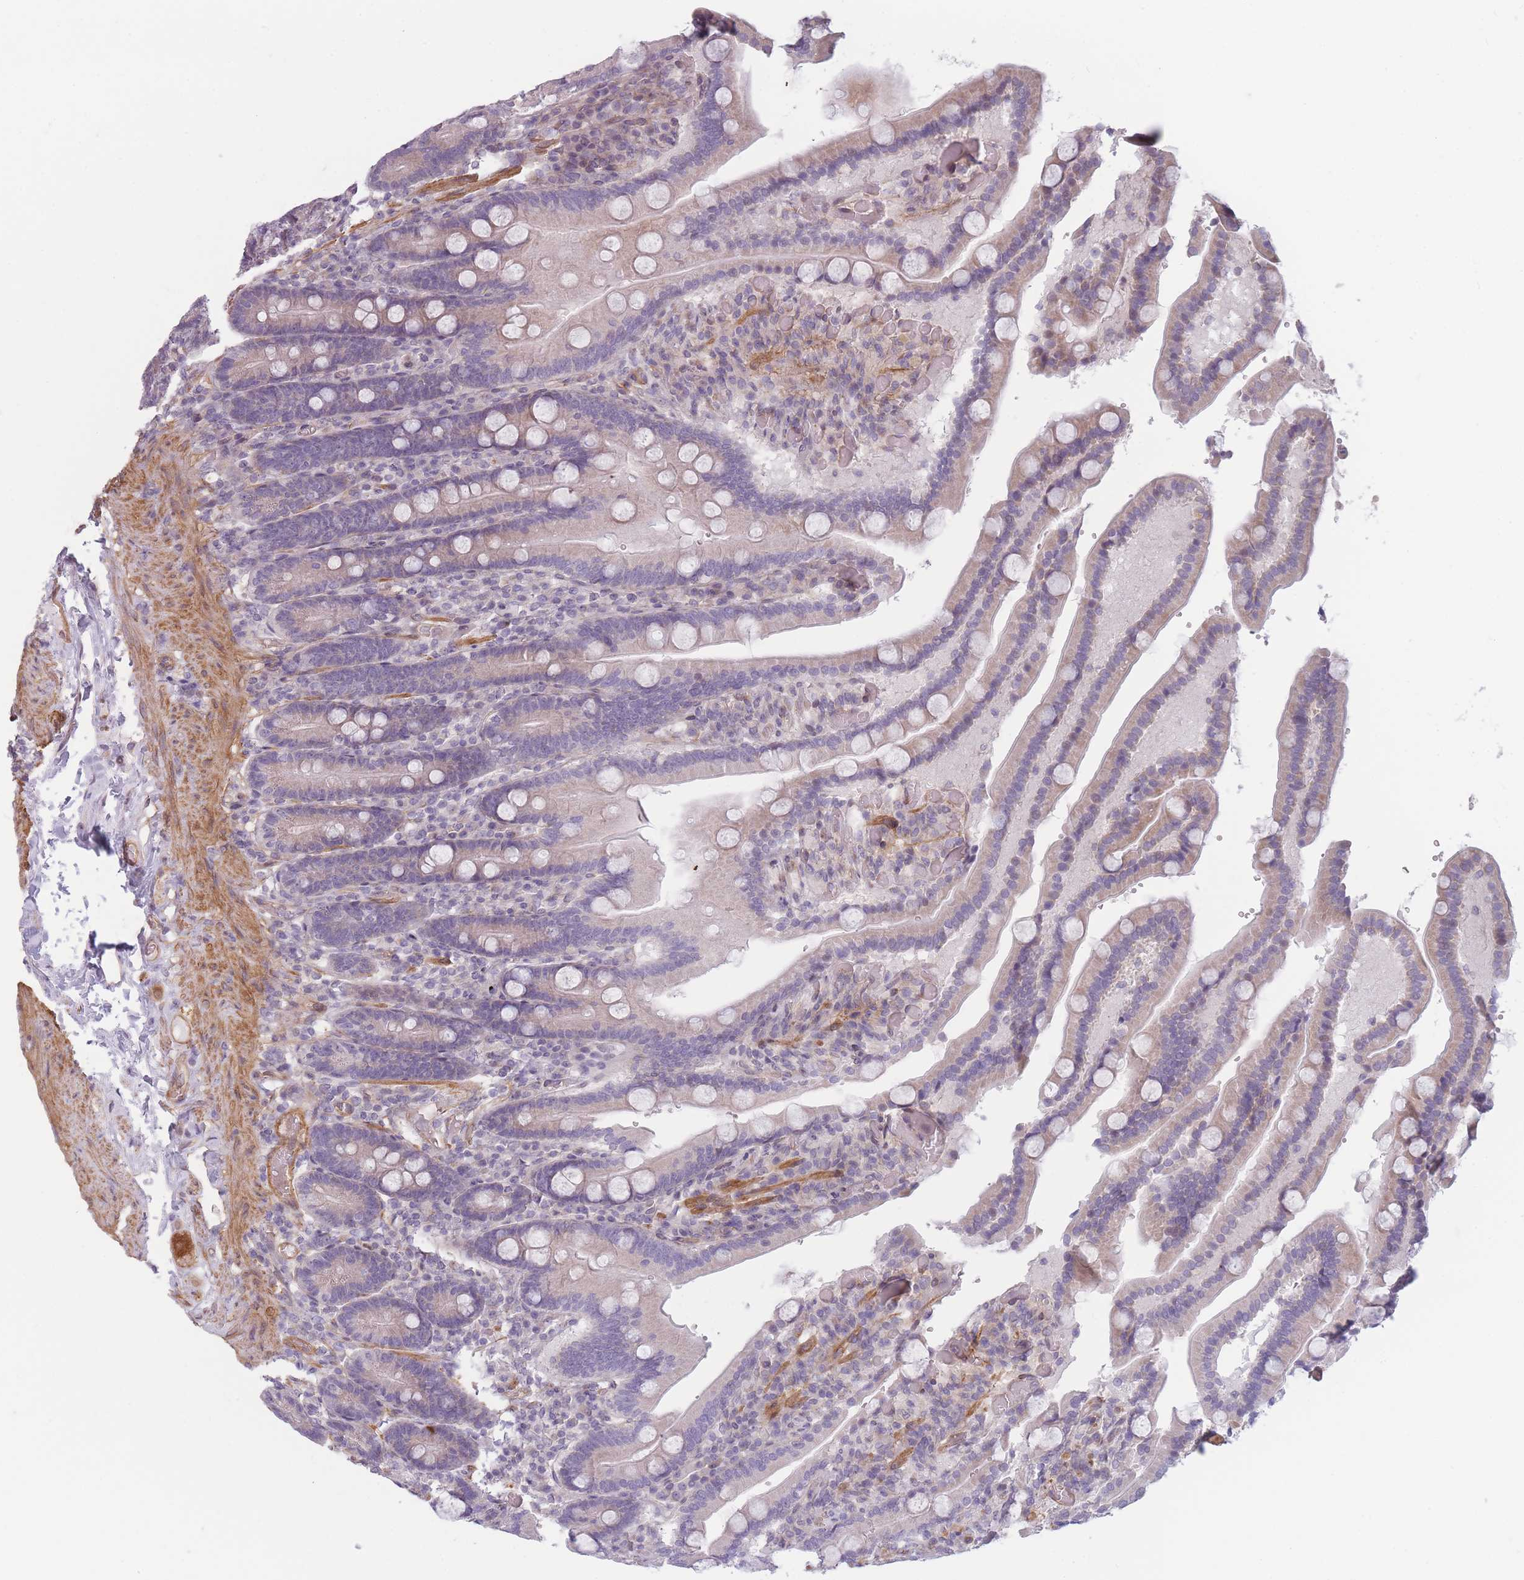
{"staining": {"intensity": "moderate", "quantity": "<25%", "location": "cytoplasmic/membranous"}, "tissue": "duodenum", "cell_type": "Glandular cells", "image_type": "normal", "snomed": [{"axis": "morphology", "description": "Normal tissue, NOS"}, {"axis": "topography", "description": "Duodenum"}], "caption": "Immunohistochemistry (DAB (3,3'-diaminobenzidine)) staining of benign duodenum exhibits moderate cytoplasmic/membranous protein staining in about <25% of glandular cells. (brown staining indicates protein expression, while blue staining denotes nuclei).", "gene": "SLC7A6", "patient": {"sex": "female", "age": 62}}